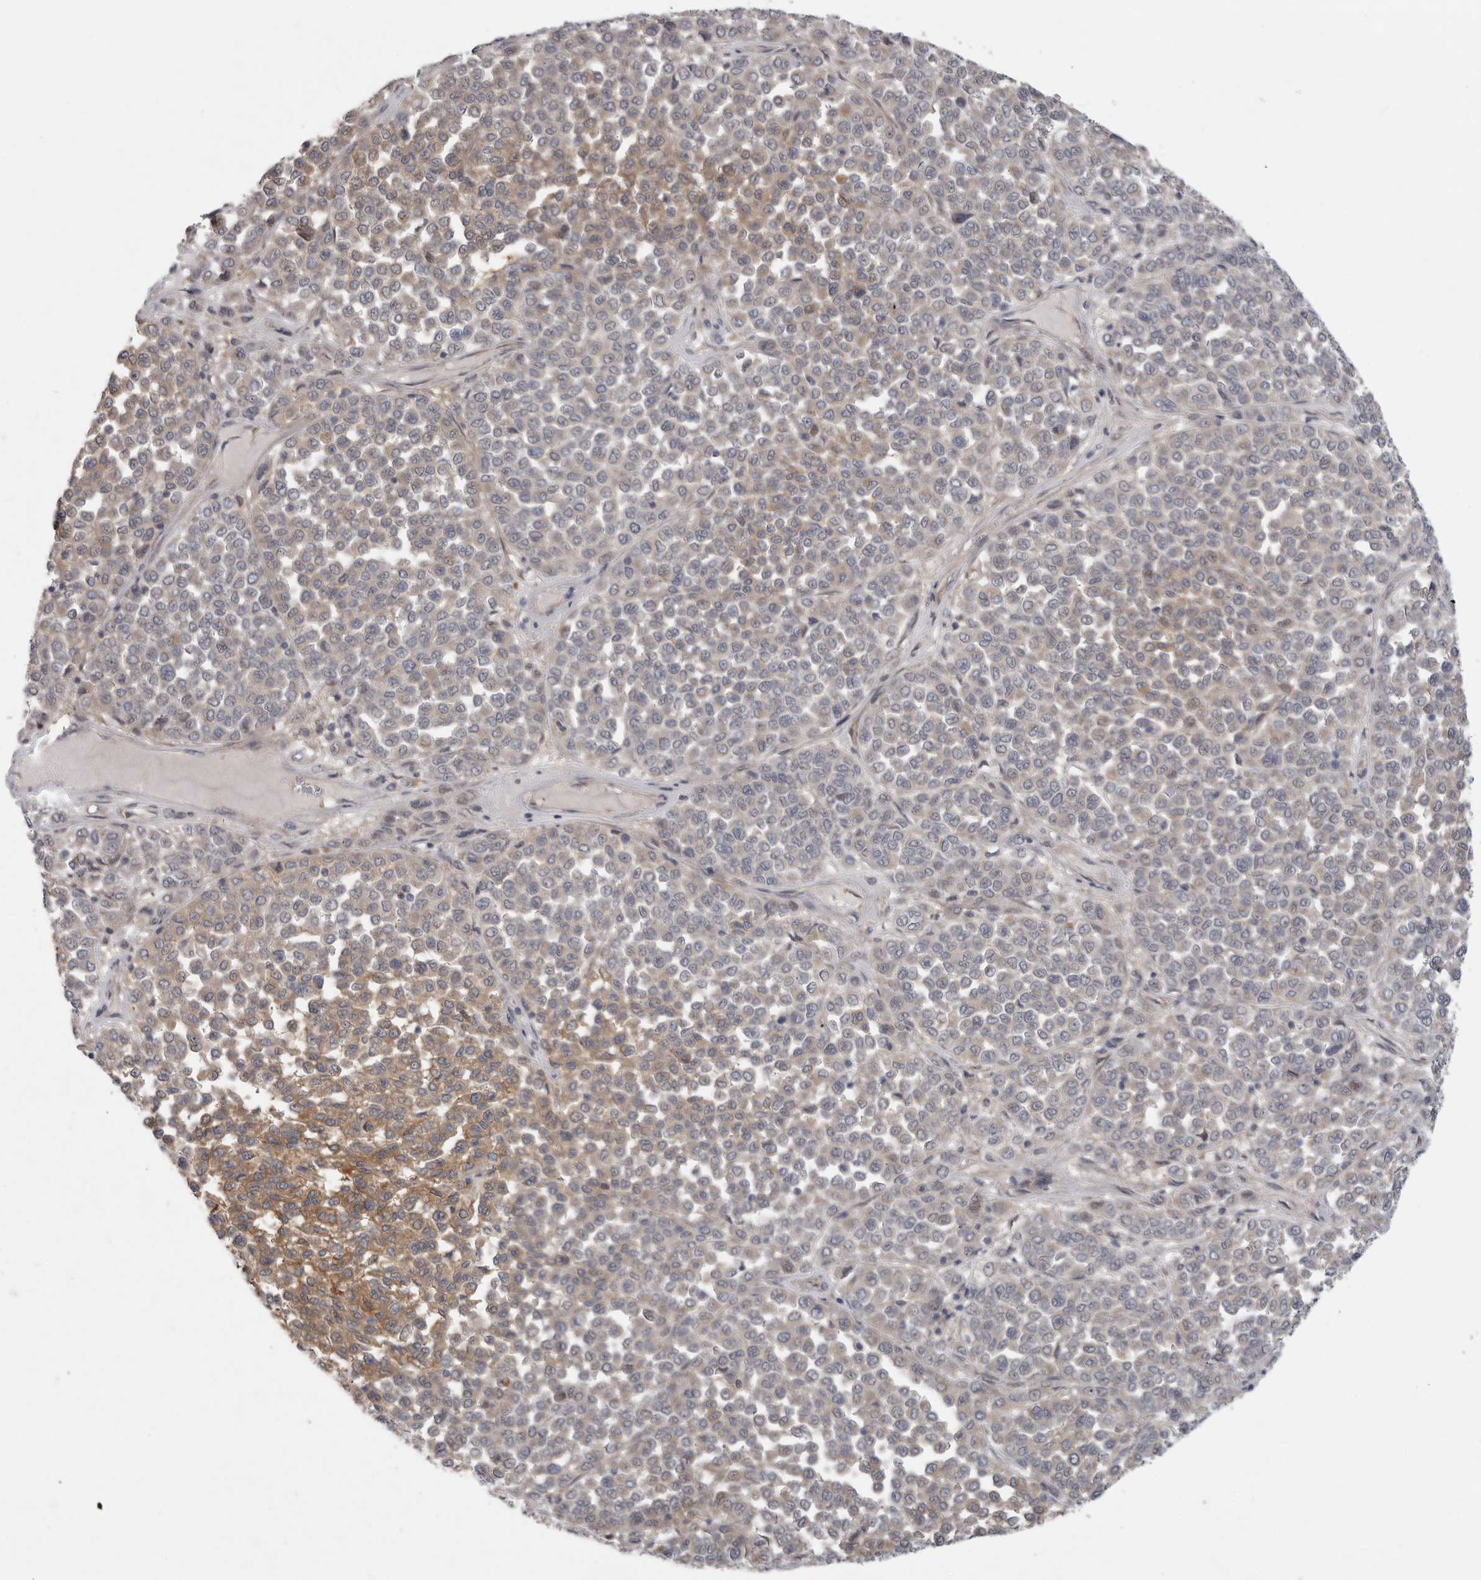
{"staining": {"intensity": "weak", "quantity": "25%-75%", "location": "cytoplasmic/membranous"}, "tissue": "melanoma", "cell_type": "Tumor cells", "image_type": "cancer", "snomed": [{"axis": "morphology", "description": "Malignant melanoma, Metastatic site"}, {"axis": "topography", "description": "Pancreas"}], "caption": "Protein expression analysis of human malignant melanoma (metastatic site) reveals weak cytoplasmic/membranous expression in about 25%-75% of tumor cells. (DAB (3,3'-diaminobenzidine) = brown stain, brightfield microscopy at high magnification).", "gene": "FBXO43", "patient": {"sex": "female", "age": 30}}